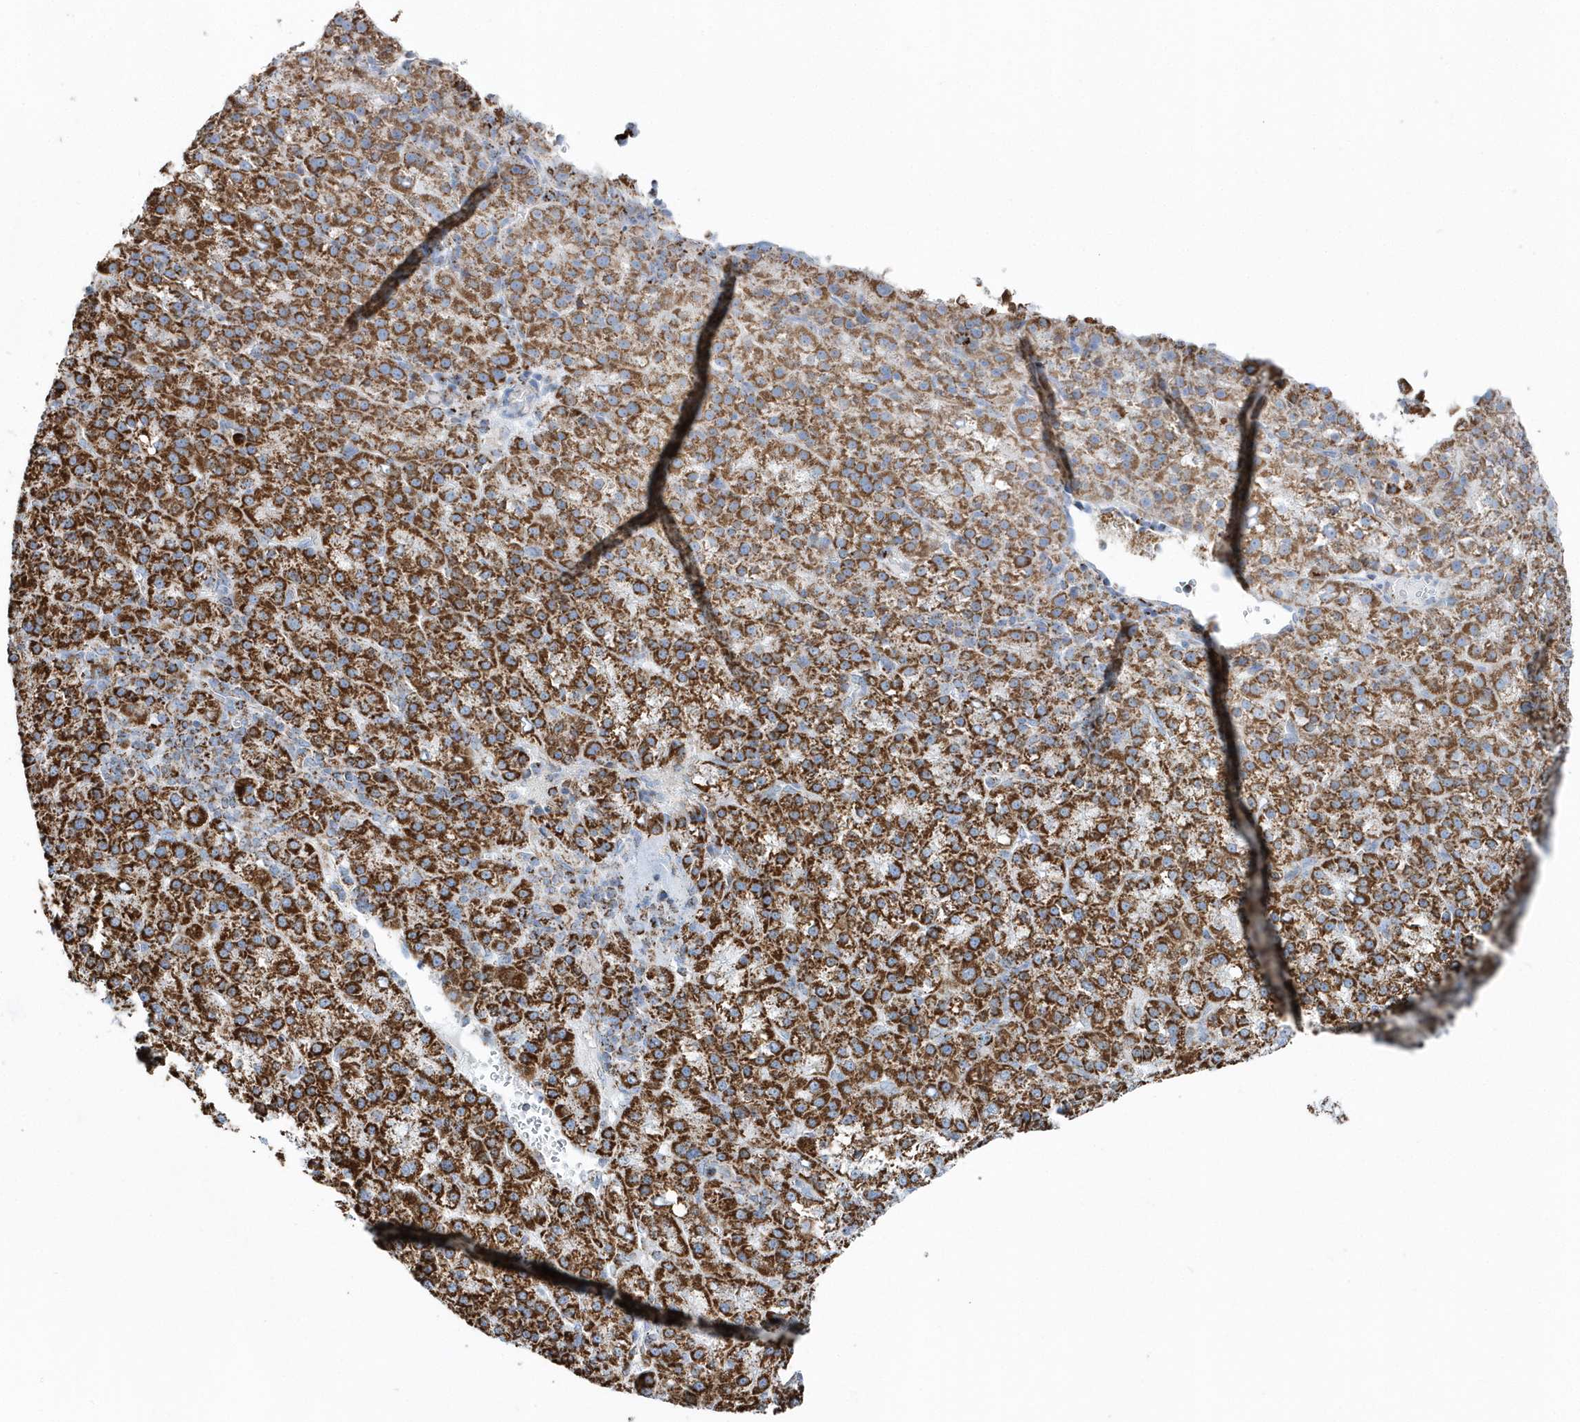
{"staining": {"intensity": "strong", "quantity": ">75%", "location": "cytoplasmic/membranous"}, "tissue": "liver cancer", "cell_type": "Tumor cells", "image_type": "cancer", "snomed": [{"axis": "morphology", "description": "Carcinoma, Hepatocellular, NOS"}, {"axis": "topography", "description": "Liver"}], "caption": "Immunohistochemistry (DAB) staining of human liver cancer (hepatocellular carcinoma) displays strong cytoplasmic/membranous protein expression in approximately >75% of tumor cells. The staining was performed using DAB, with brown indicating positive protein expression. Nuclei are stained blue with hematoxylin.", "gene": "TMCO6", "patient": {"sex": "female", "age": 58}}